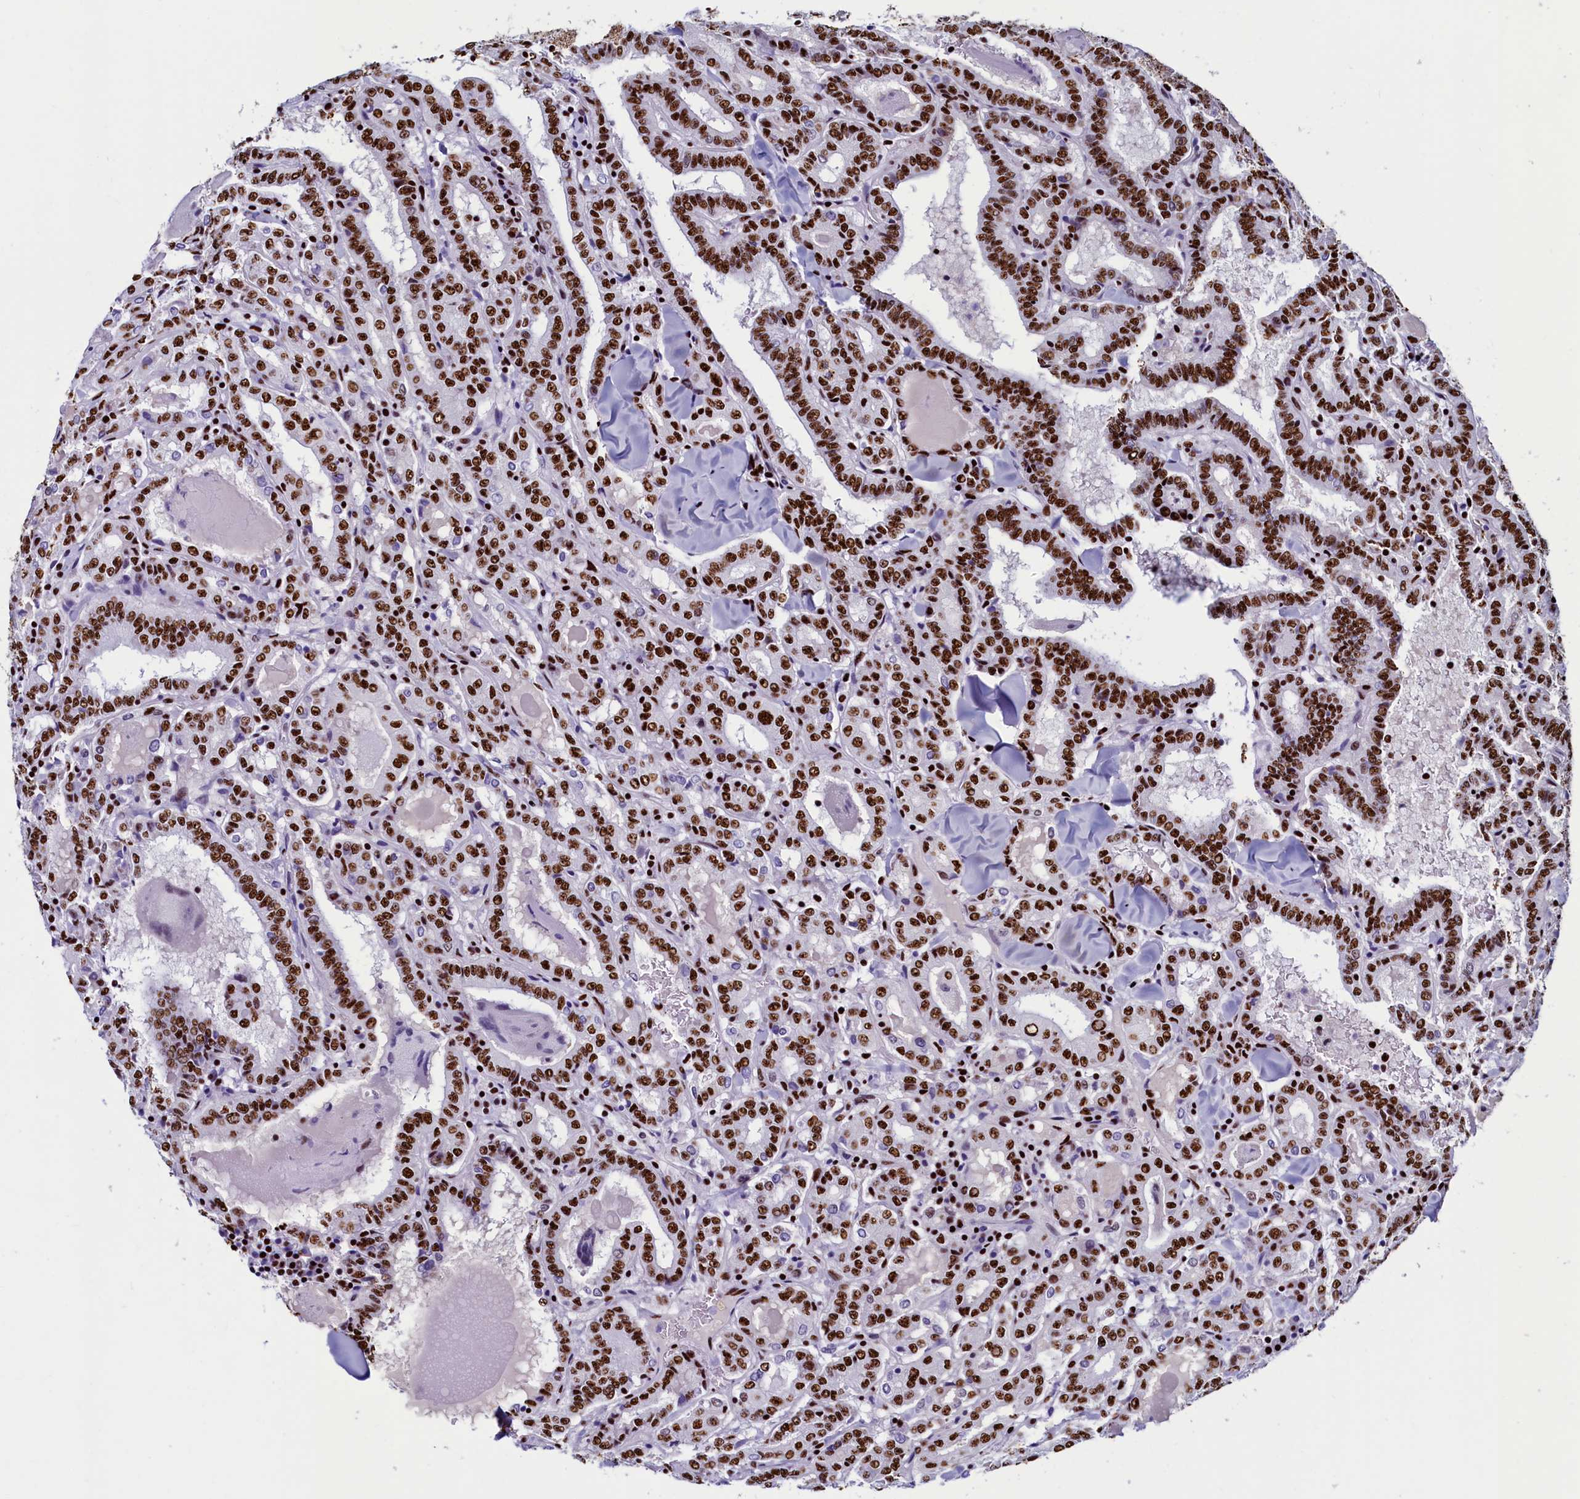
{"staining": {"intensity": "strong", "quantity": ">75%", "location": "nuclear"}, "tissue": "thyroid cancer", "cell_type": "Tumor cells", "image_type": "cancer", "snomed": [{"axis": "morphology", "description": "Papillary adenocarcinoma, NOS"}, {"axis": "topography", "description": "Thyroid gland"}], "caption": "IHC of thyroid cancer displays high levels of strong nuclear positivity in about >75% of tumor cells.", "gene": "SRRM2", "patient": {"sex": "female", "age": 72}}